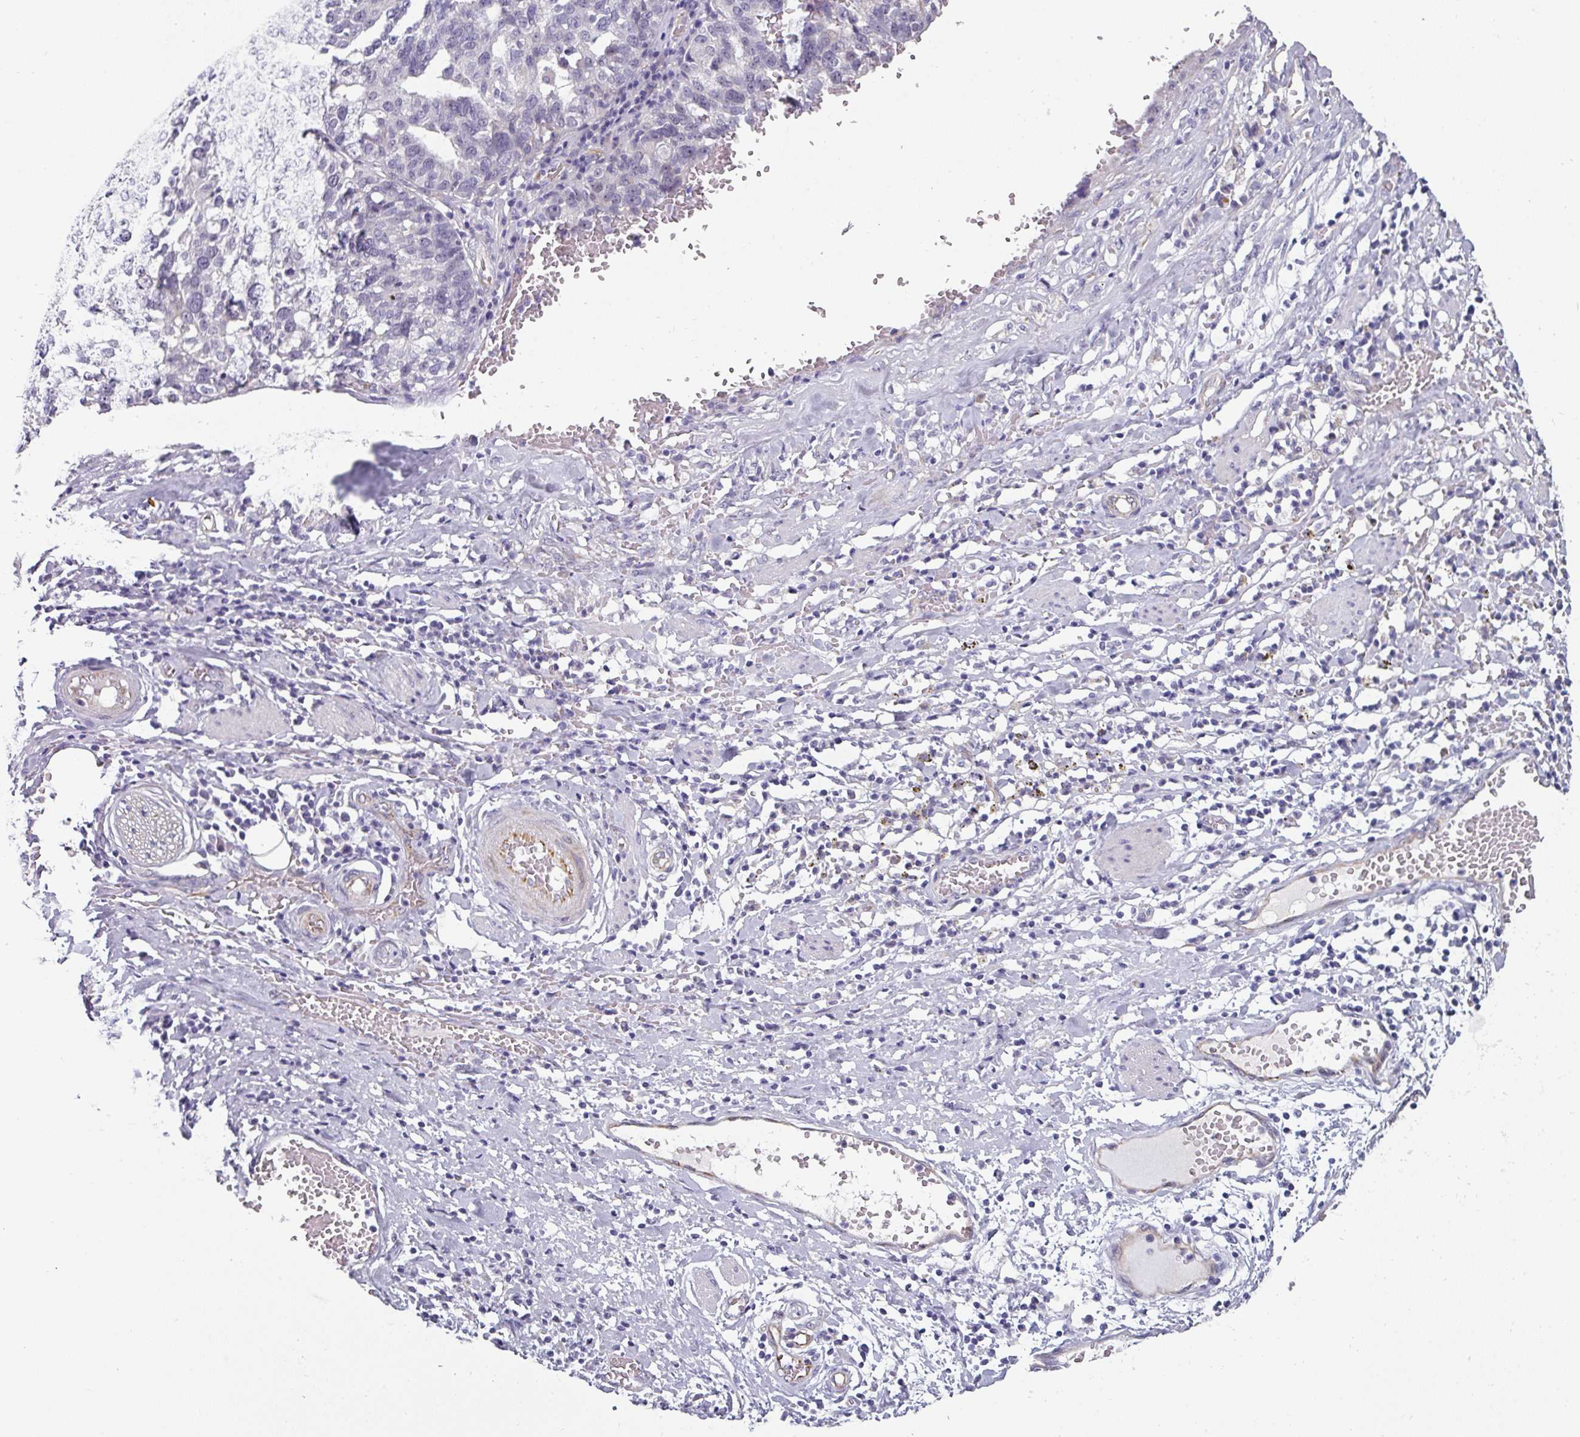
{"staining": {"intensity": "negative", "quantity": "none", "location": "none"}, "tissue": "ovarian cancer", "cell_type": "Tumor cells", "image_type": "cancer", "snomed": [{"axis": "morphology", "description": "Cystadenocarcinoma, serous, NOS"}, {"axis": "topography", "description": "Ovary"}], "caption": "The immunohistochemistry (IHC) image has no significant expression in tumor cells of ovarian cancer (serous cystadenocarcinoma) tissue. The staining was performed using DAB to visualize the protein expression in brown, while the nuclei were stained in blue with hematoxylin (Magnification: 20x).", "gene": "EYA3", "patient": {"sex": "female", "age": 59}}